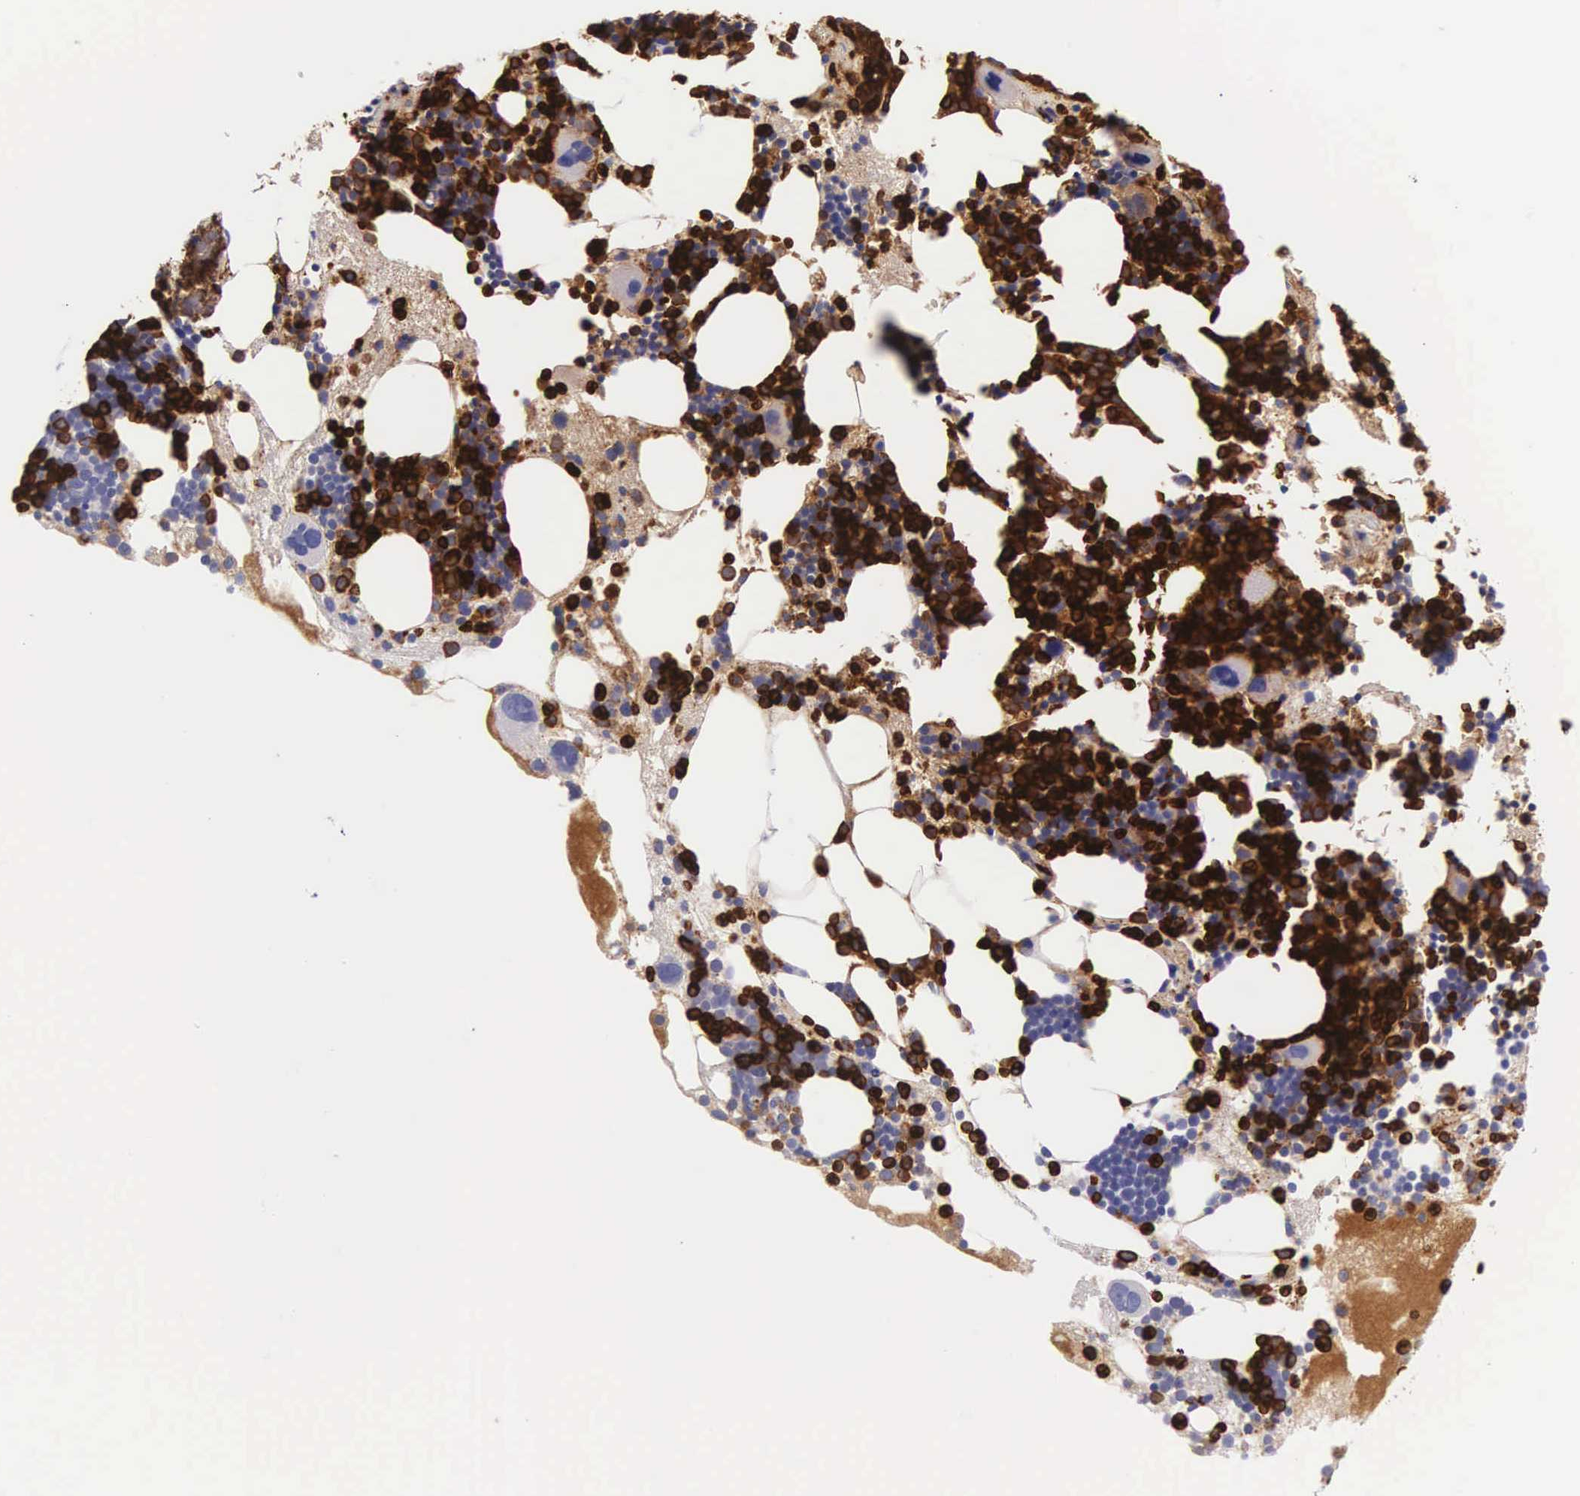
{"staining": {"intensity": "strong", "quantity": "25%-75%", "location": "cytoplasmic/membranous"}, "tissue": "bone marrow", "cell_type": "Hematopoietic cells", "image_type": "normal", "snomed": [{"axis": "morphology", "description": "Normal tissue, NOS"}, {"axis": "topography", "description": "Bone marrow"}], "caption": "High-magnification brightfield microscopy of benign bone marrow stained with DAB (3,3'-diaminobenzidine) (brown) and counterstained with hematoxylin (blue). hematopoietic cells exhibit strong cytoplasmic/membranous expression is identified in about25%-75% of cells. (DAB (3,3'-diaminobenzidine) = brown stain, brightfield microscopy at high magnification).", "gene": "FCN1", "patient": {"sex": "male", "age": 75}}